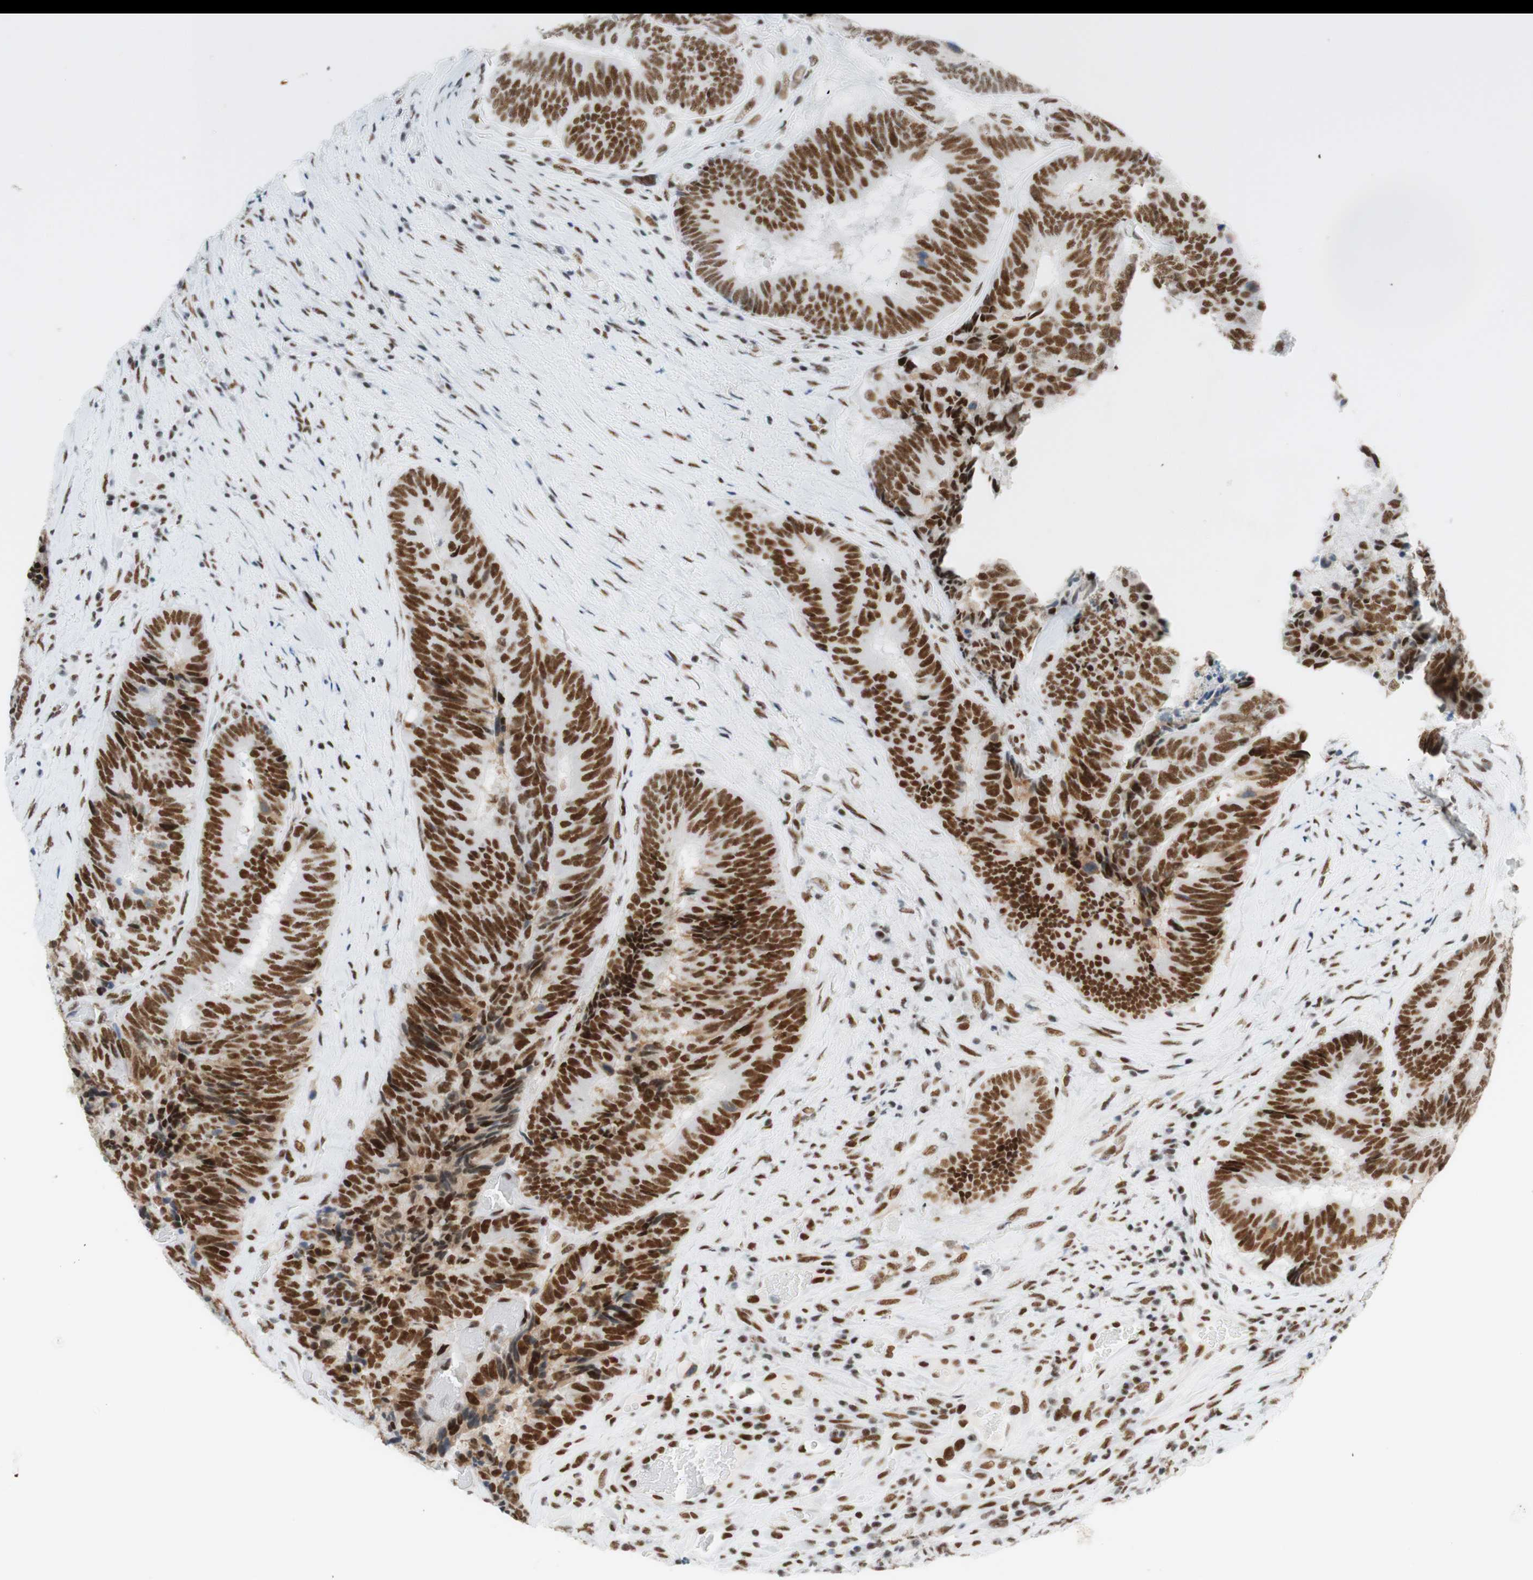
{"staining": {"intensity": "strong", "quantity": ">75%", "location": "nuclear"}, "tissue": "colorectal cancer", "cell_type": "Tumor cells", "image_type": "cancer", "snomed": [{"axis": "morphology", "description": "Adenocarcinoma, NOS"}, {"axis": "topography", "description": "Rectum"}], "caption": "The photomicrograph exhibits staining of colorectal cancer (adenocarcinoma), revealing strong nuclear protein expression (brown color) within tumor cells.", "gene": "RNF20", "patient": {"sex": "male", "age": 72}}